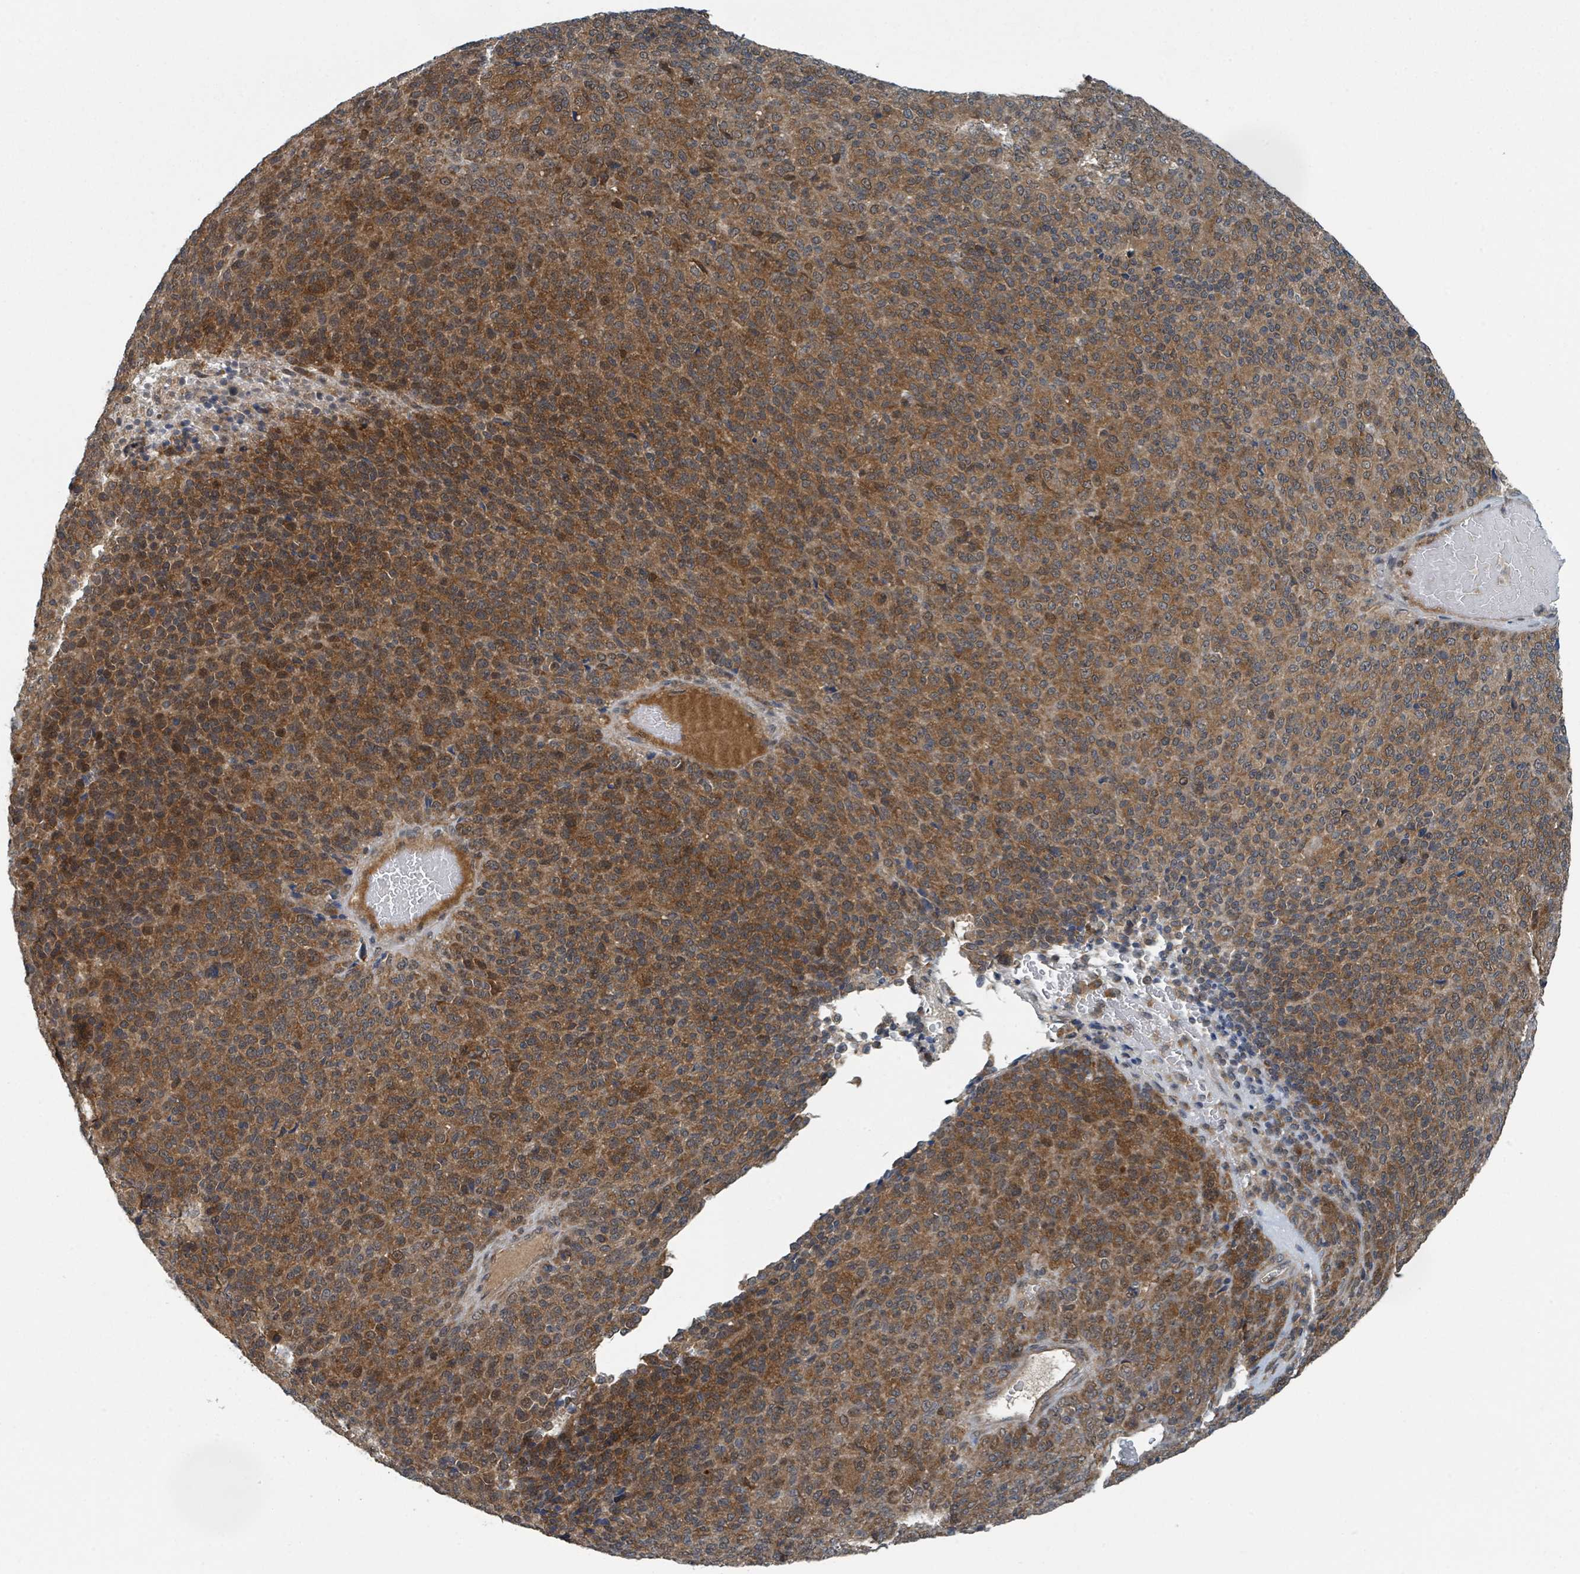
{"staining": {"intensity": "moderate", "quantity": ">75%", "location": "cytoplasmic/membranous,nuclear"}, "tissue": "melanoma", "cell_type": "Tumor cells", "image_type": "cancer", "snomed": [{"axis": "morphology", "description": "Malignant melanoma, Metastatic site"}, {"axis": "topography", "description": "Brain"}], "caption": "Moderate cytoplasmic/membranous and nuclear expression is present in approximately >75% of tumor cells in melanoma.", "gene": "GOLGA7", "patient": {"sex": "female", "age": 56}}